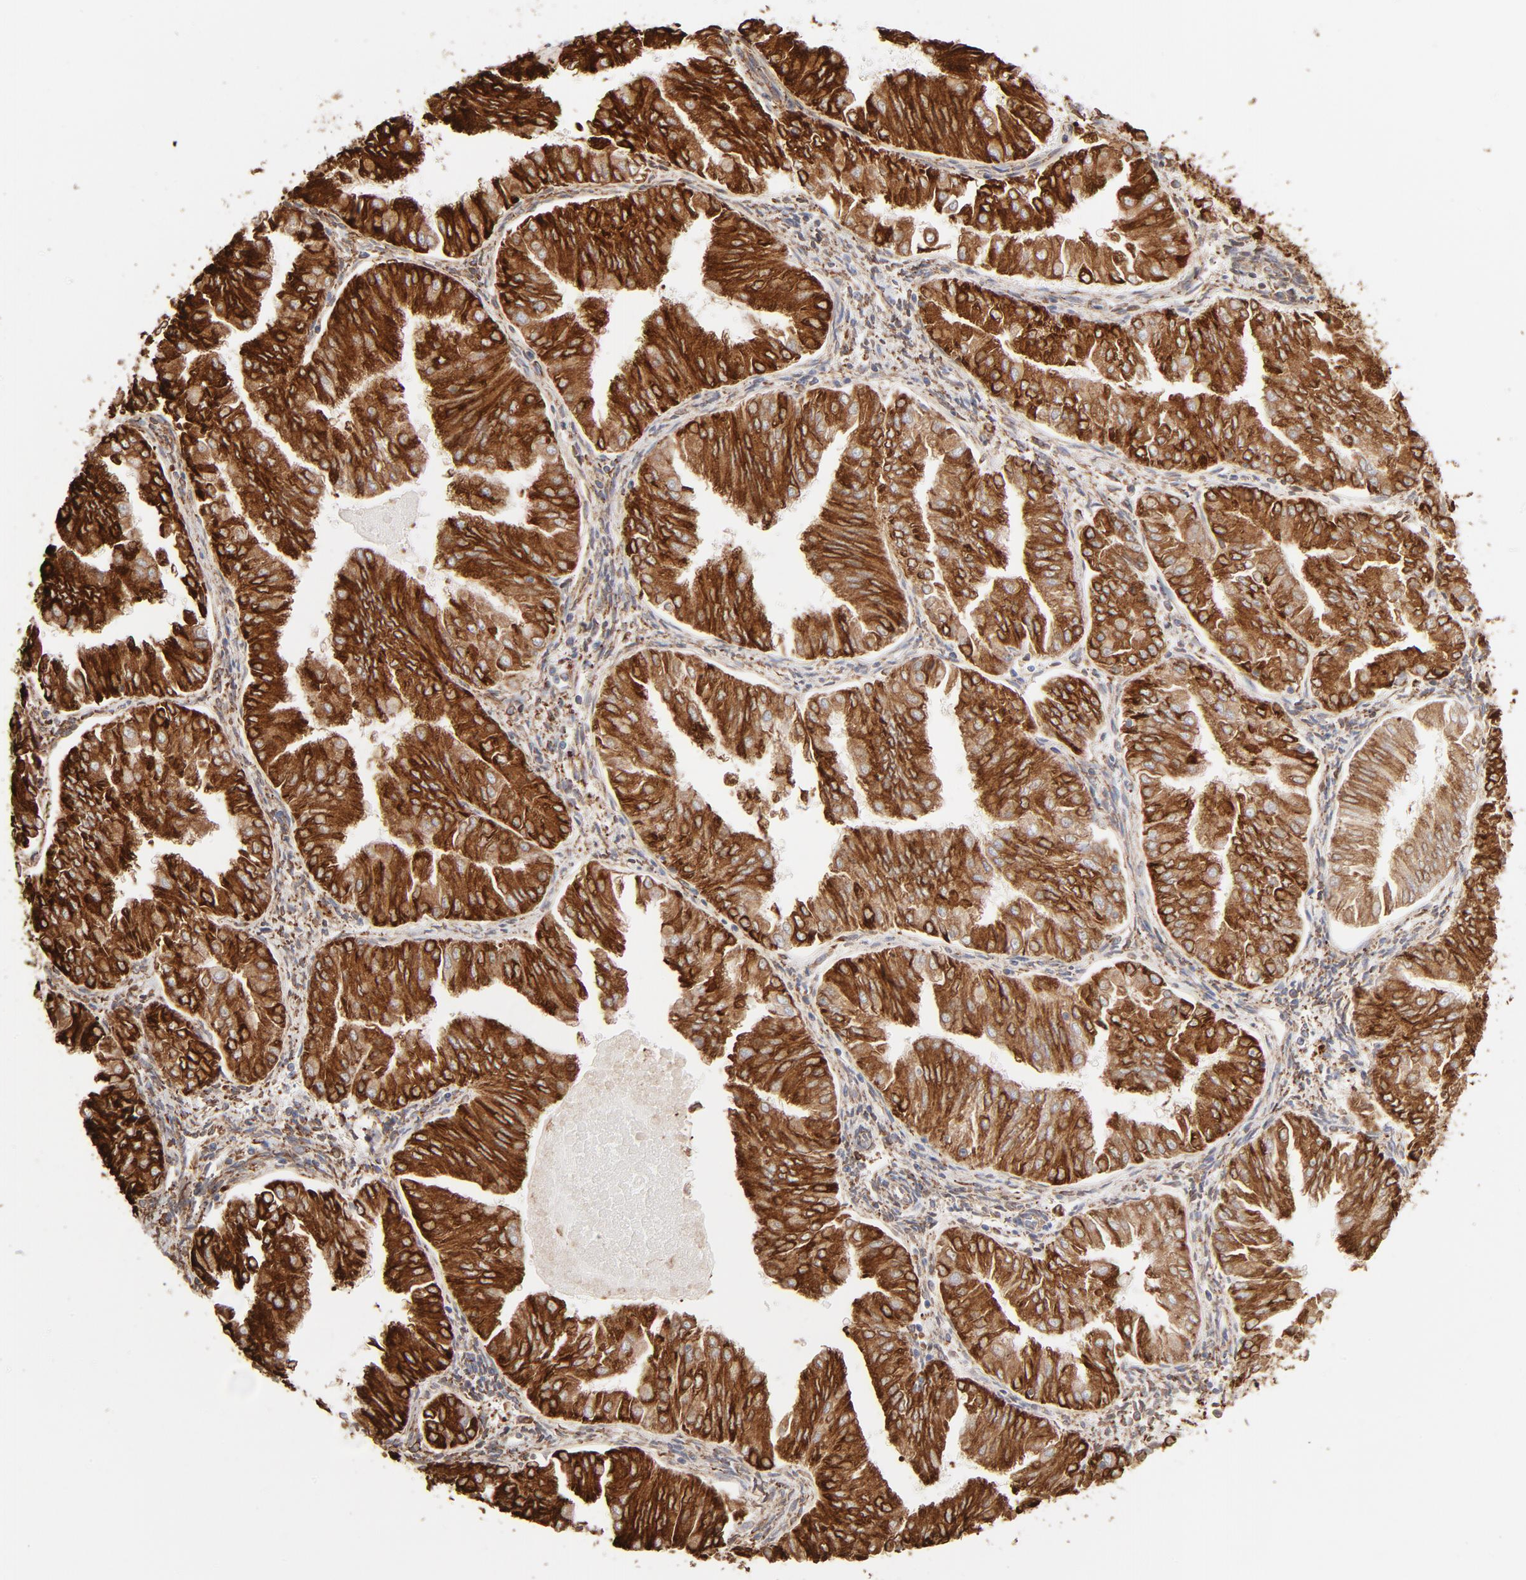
{"staining": {"intensity": "strong", "quantity": ">75%", "location": "cytoplasmic/membranous"}, "tissue": "endometrial cancer", "cell_type": "Tumor cells", "image_type": "cancer", "snomed": [{"axis": "morphology", "description": "Adenocarcinoma, NOS"}, {"axis": "topography", "description": "Endometrium"}], "caption": "Brown immunohistochemical staining in human endometrial cancer (adenocarcinoma) demonstrates strong cytoplasmic/membranous expression in about >75% of tumor cells.", "gene": "CANX", "patient": {"sex": "female", "age": 53}}